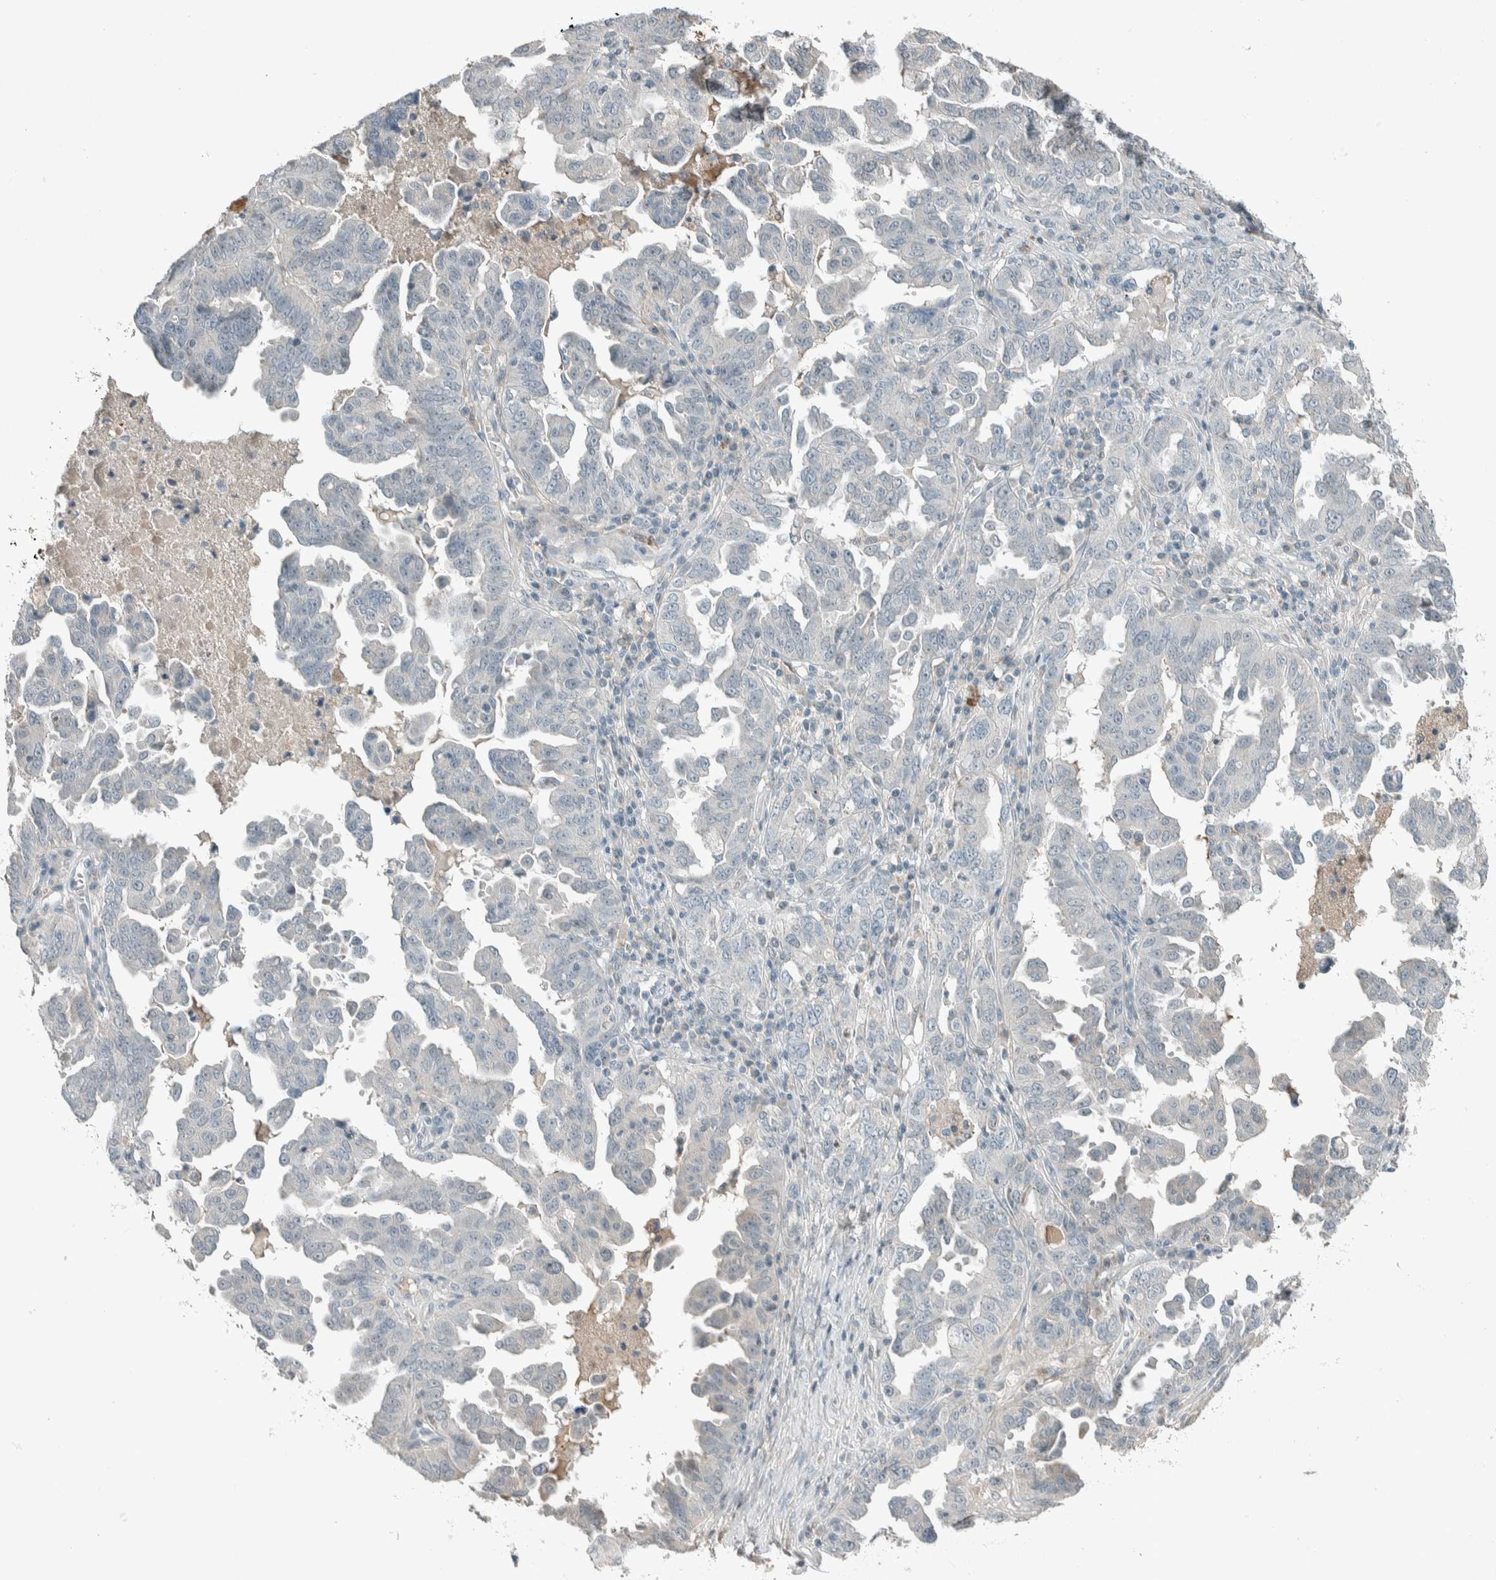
{"staining": {"intensity": "negative", "quantity": "none", "location": "none"}, "tissue": "ovarian cancer", "cell_type": "Tumor cells", "image_type": "cancer", "snomed": [{"axis": "morphology", "description": "Carcinoma, endometroid"}, {"axis": "topography", "description": "Ovary"}], "caption": "Histopathology image shows no protein positivity in tumor cells of ovarian cancer (endometroid carcinoma) tissue. The staining was performed using DAB (3,3'-diaminobenzidine) to visualize the protein expression in brown, while the nuclei were stained in blue with hematoxylin (Magnification: 20x).", "gene": "CERCAM", "patient": {"sex": "female", "age": 62}}